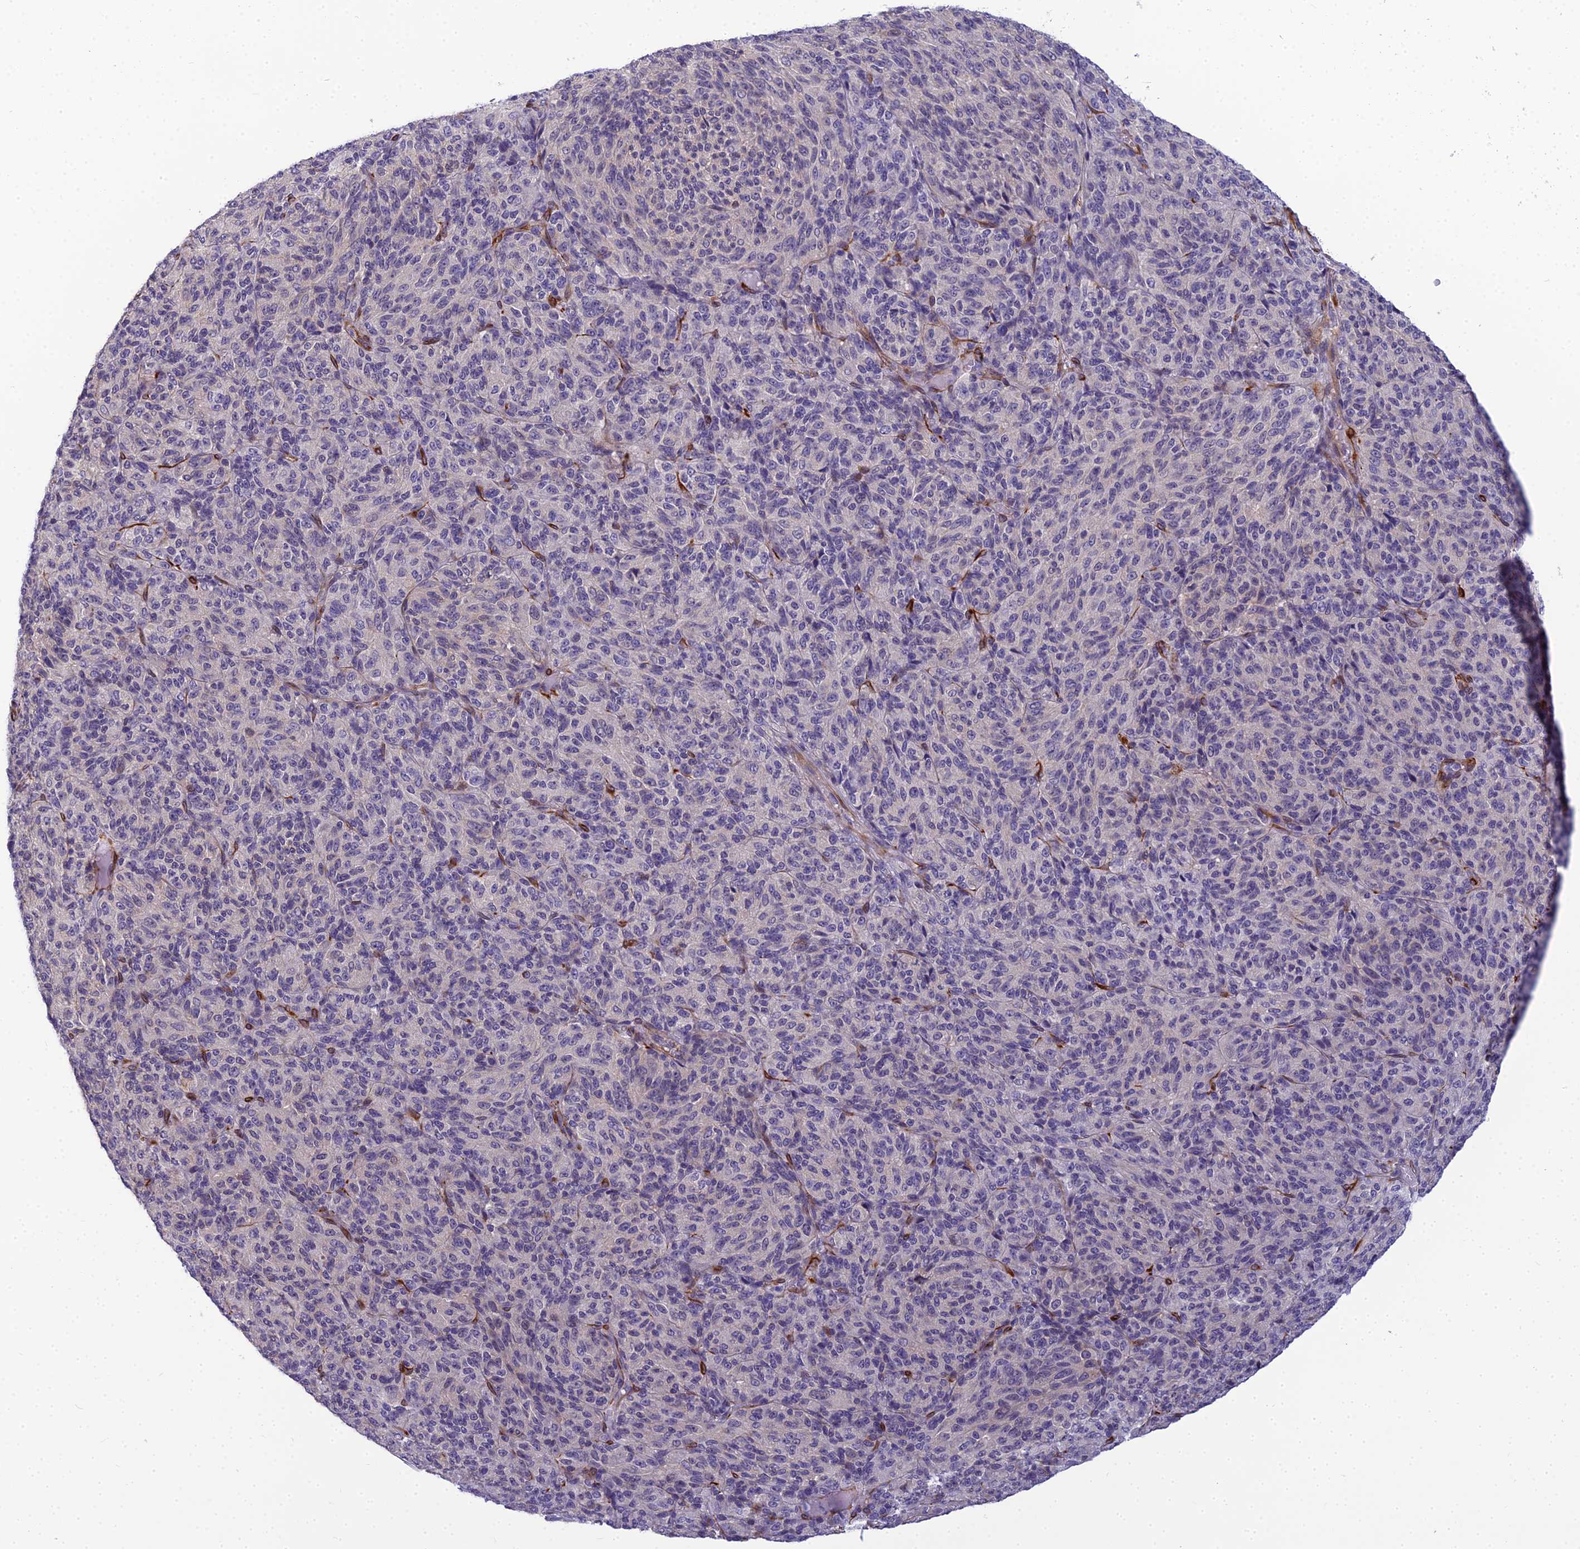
{"staining": {"intensity": "weak", "quantity": "<25%", "location": "nuclear"}, "tissue": "melanoma", "cell_type": "Tumor cells", "image_type": "cancer", "snomed": [{"axis": "morphology", "description": "Malignant melanoma, Metastatic site"}, {"axis": "topography", "description": "Brain"}], "caption": "This is an immunohistochemistry histopathology image of human malignant melanoma (metastatic site). There is no expression in tumor cells.", "gene": "RGL3", "patient": {"sex": "female", "age": 56}}